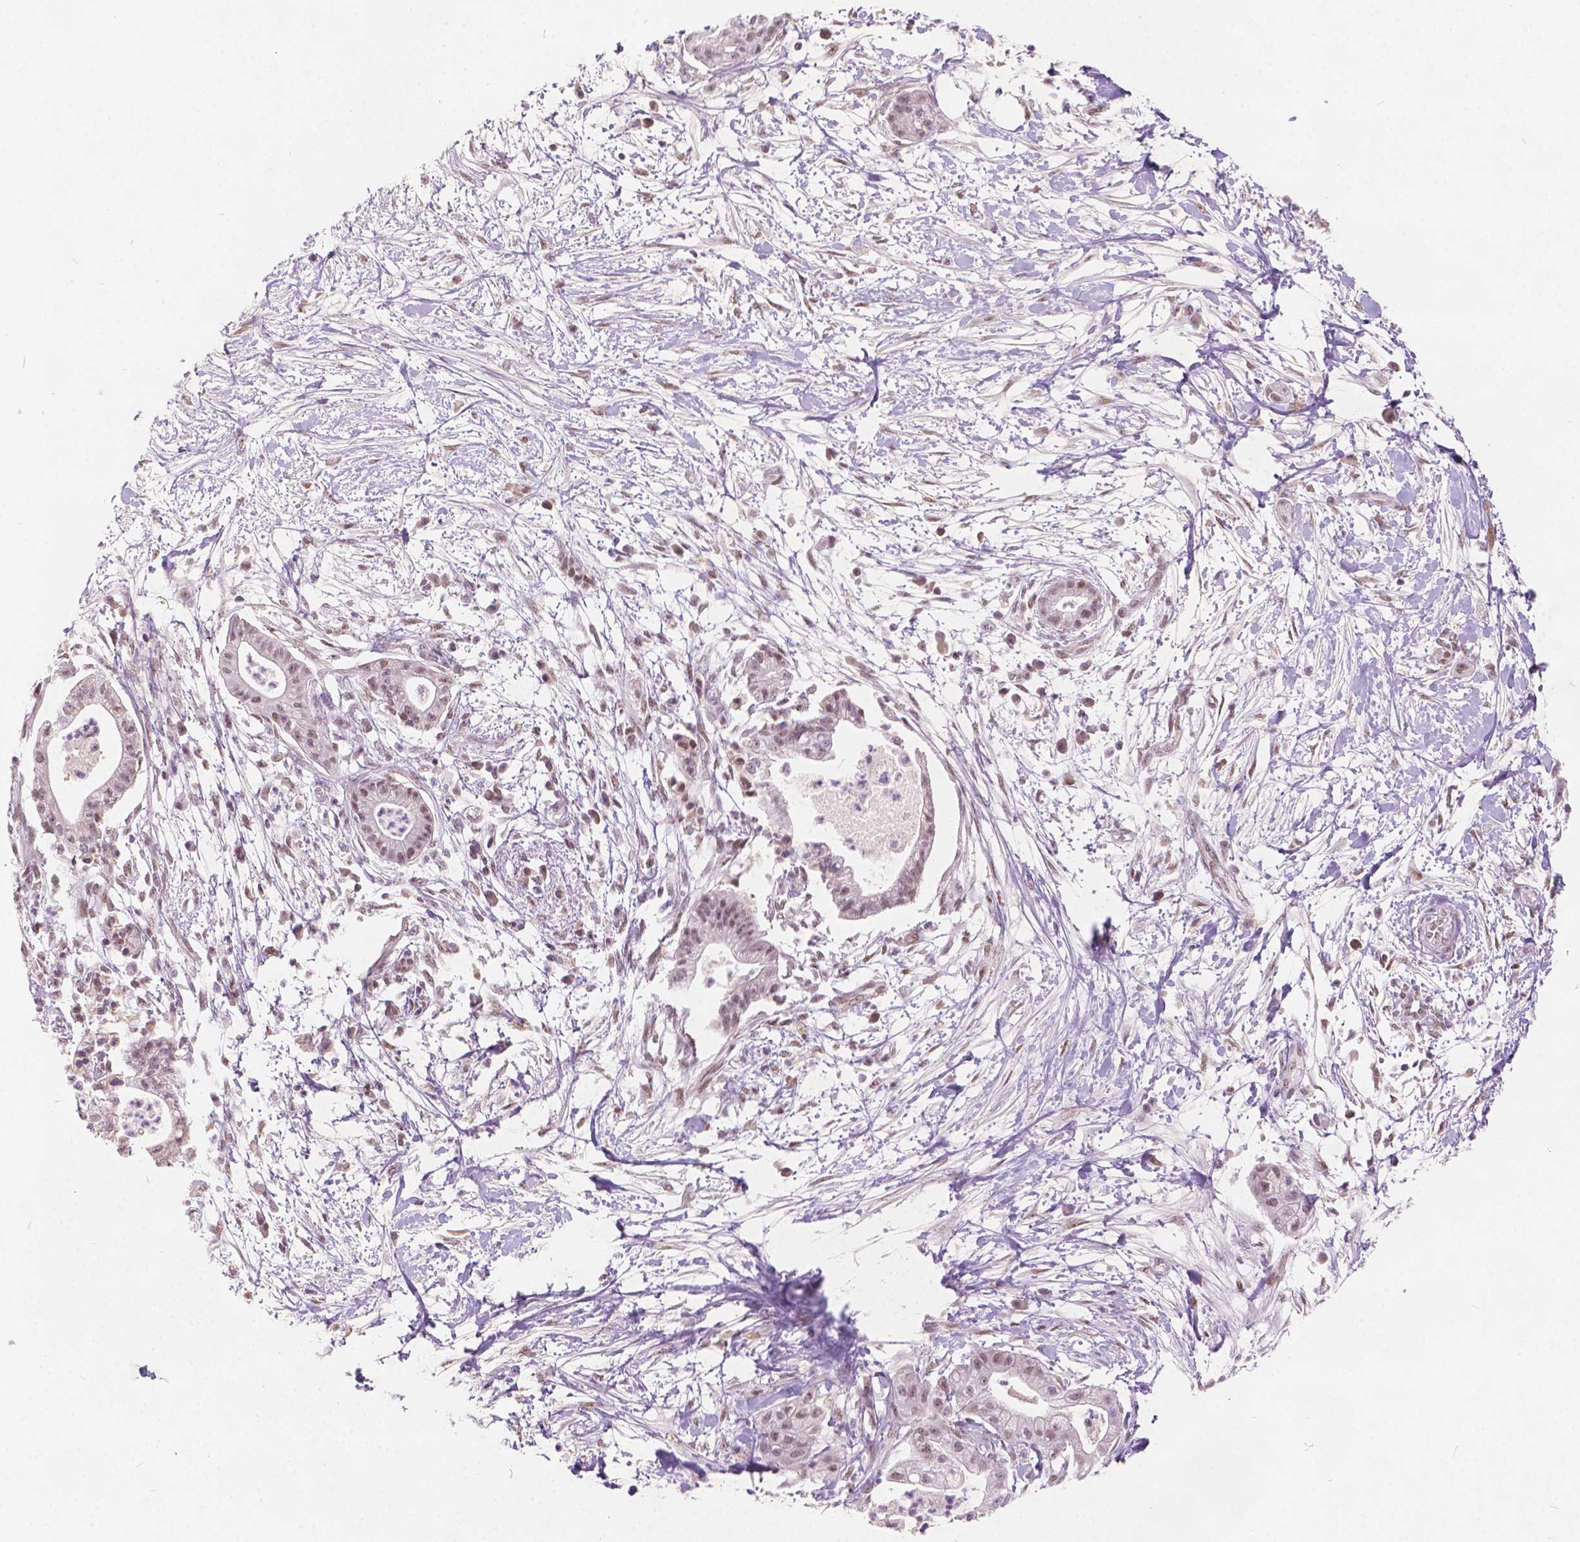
{"staining": {"intensity": "weak", "quantity": ">75%", "location": "nuclear"}, "tissue": "pancreatic cancer", "cell_type": "Tumor cells", "image_type": "cancer", "snomed": [{"axis": "morphology", "description": "Normal tissue, NOS"}, {"axis": "morphology", "description": "Adenocarcinoma, NOS"}, {"axis": "topography", "description": "Lymph node"}, {"axis": "topography", "description": "Pancreas"}], "caption": "A low amount of weak nuclear staining is appreciated in approximately >75% of tumor cells in pancreatic adenocarcinoma tissue.", "gene": "FAM53A", "patient": {"sex": "female", "age": 58}}